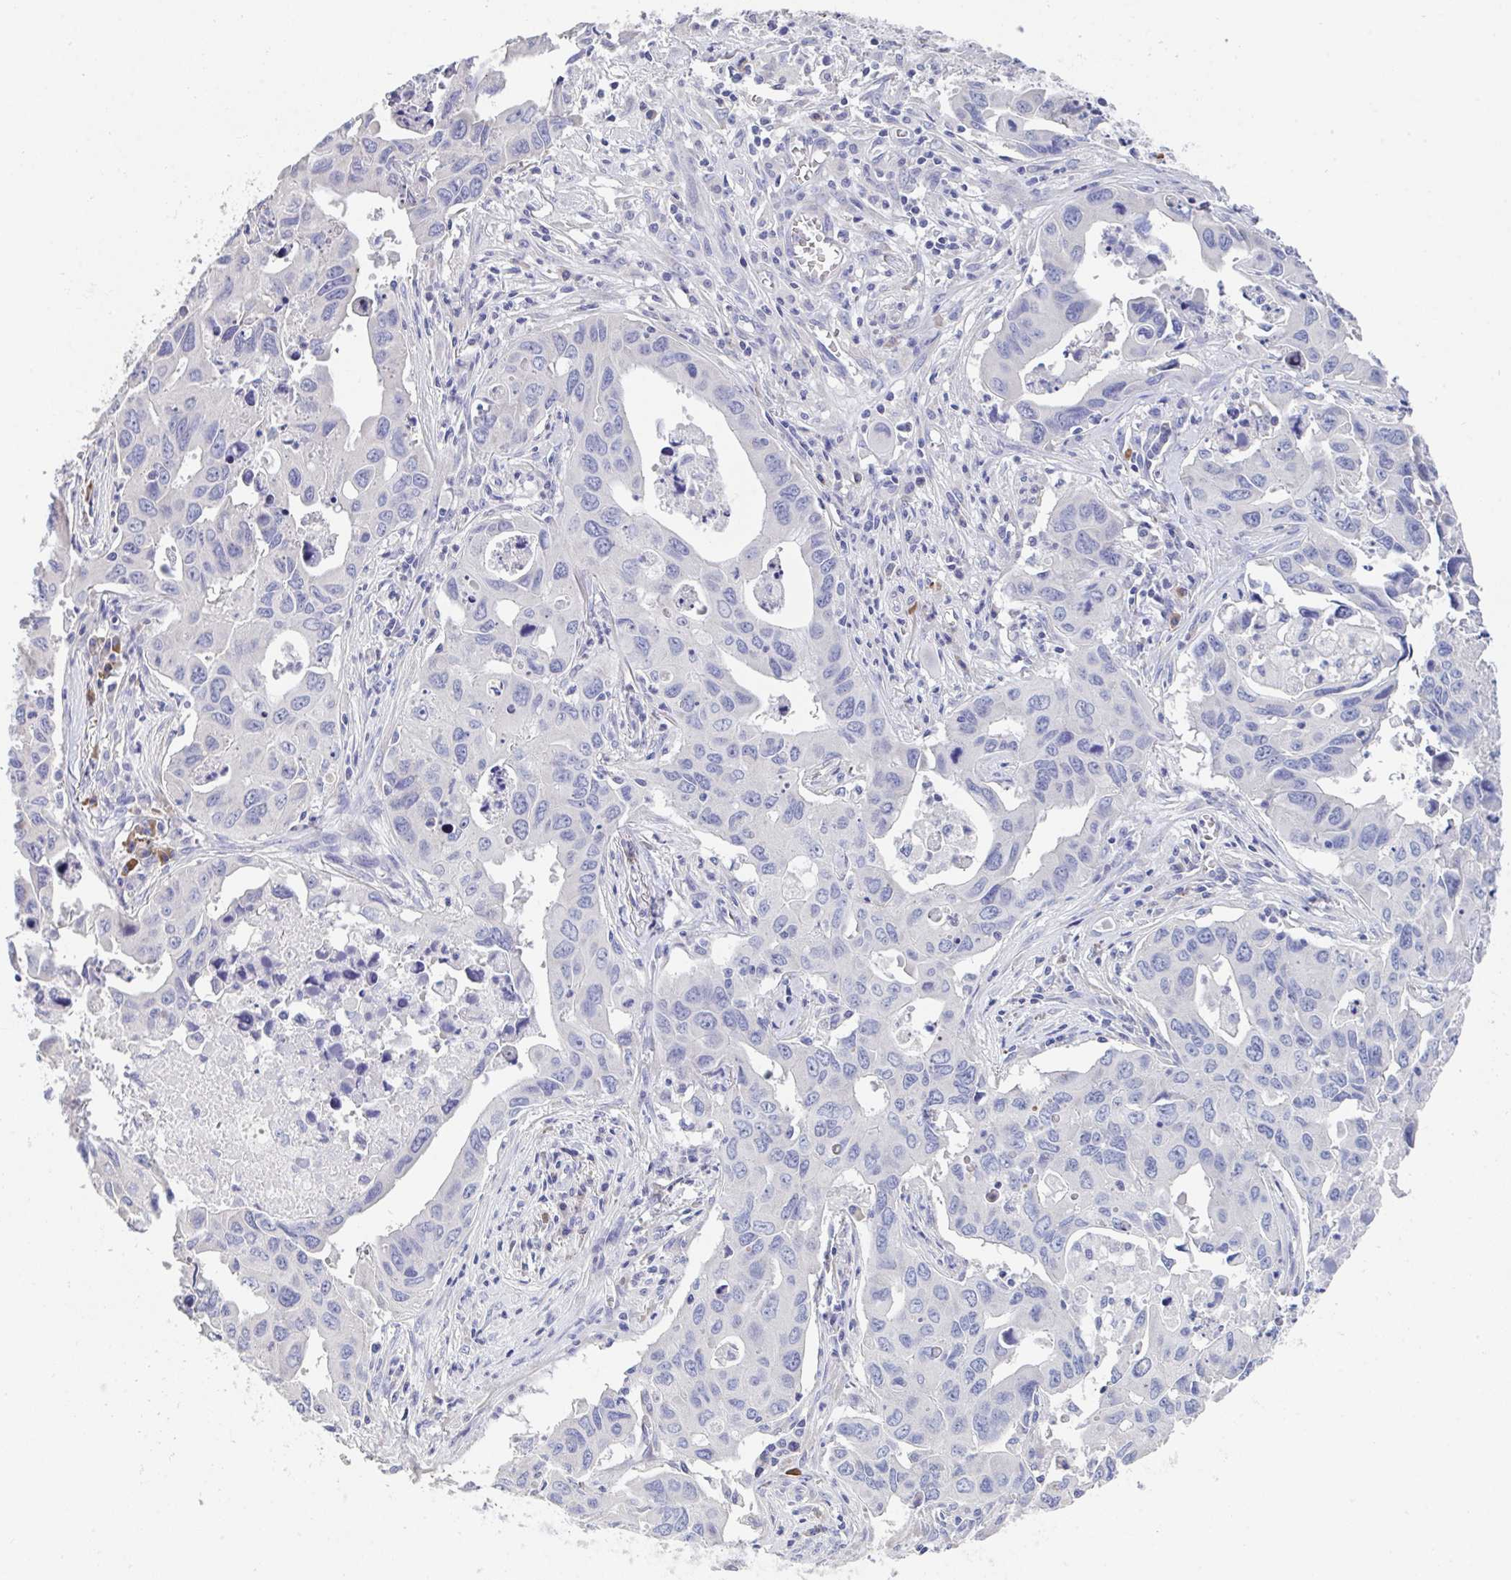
{"staining": {"intensity": "negative", "quantity": "none", "location": "none"}, "tissue": "lung cancer", "cell_type": "Tumor cells", "image_type": "cancer", "snomed": [{"axis": "morphology", "description": "Adenocarcinoma, NOS"}, {"axis": "topography", "description": "Lung"}], "caption": "DAB immunohistochemical staining of human adenocarcinoma (lung) displays no significant positivity in tumor cells.", "gene": "LRRC58", "patient": {"sex": "male", "age": 64}}